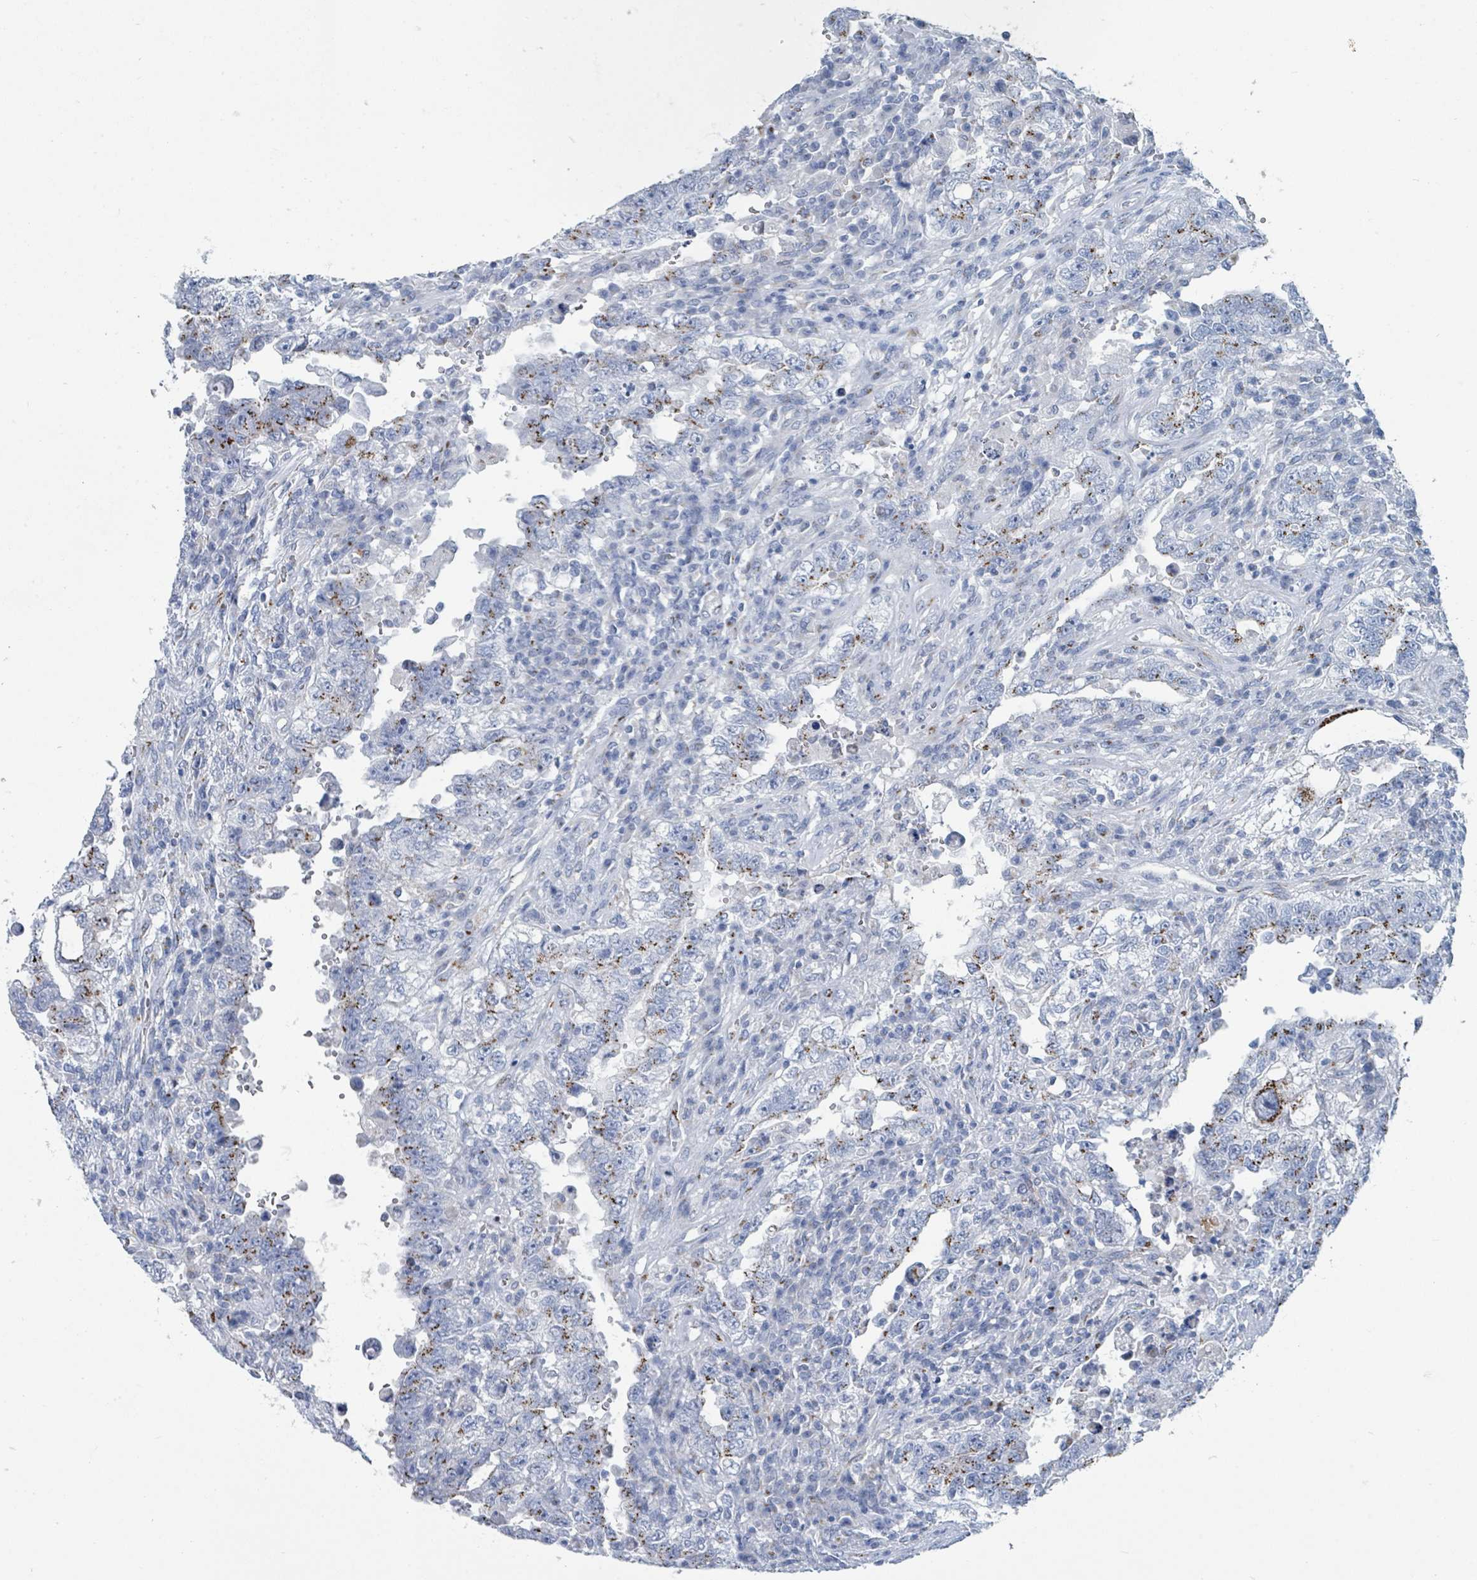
{"staining": {"intensity": "moderate", "quantity": "25%-75%", "location": "cytoplasmic/membranous"}, "tissue": "testis cancer", "cell_type": "Tumor cells", "image_type": "cancer", "snomed": [{"axis": "morphology", "description": "Carcinoma, Embryonal, NOS"}, {"axis": "topography", "description": "Testis"}], "caption": "Immunohistochemical staining of testis cancer (embryonal carcinoma) shows medium levels of moderate cytoplasmic/membranous protein expression in approximately 25%-75% of tumor cells.", "gene": "DCAF5", "patient": {"sex": "male", "age": 26}}